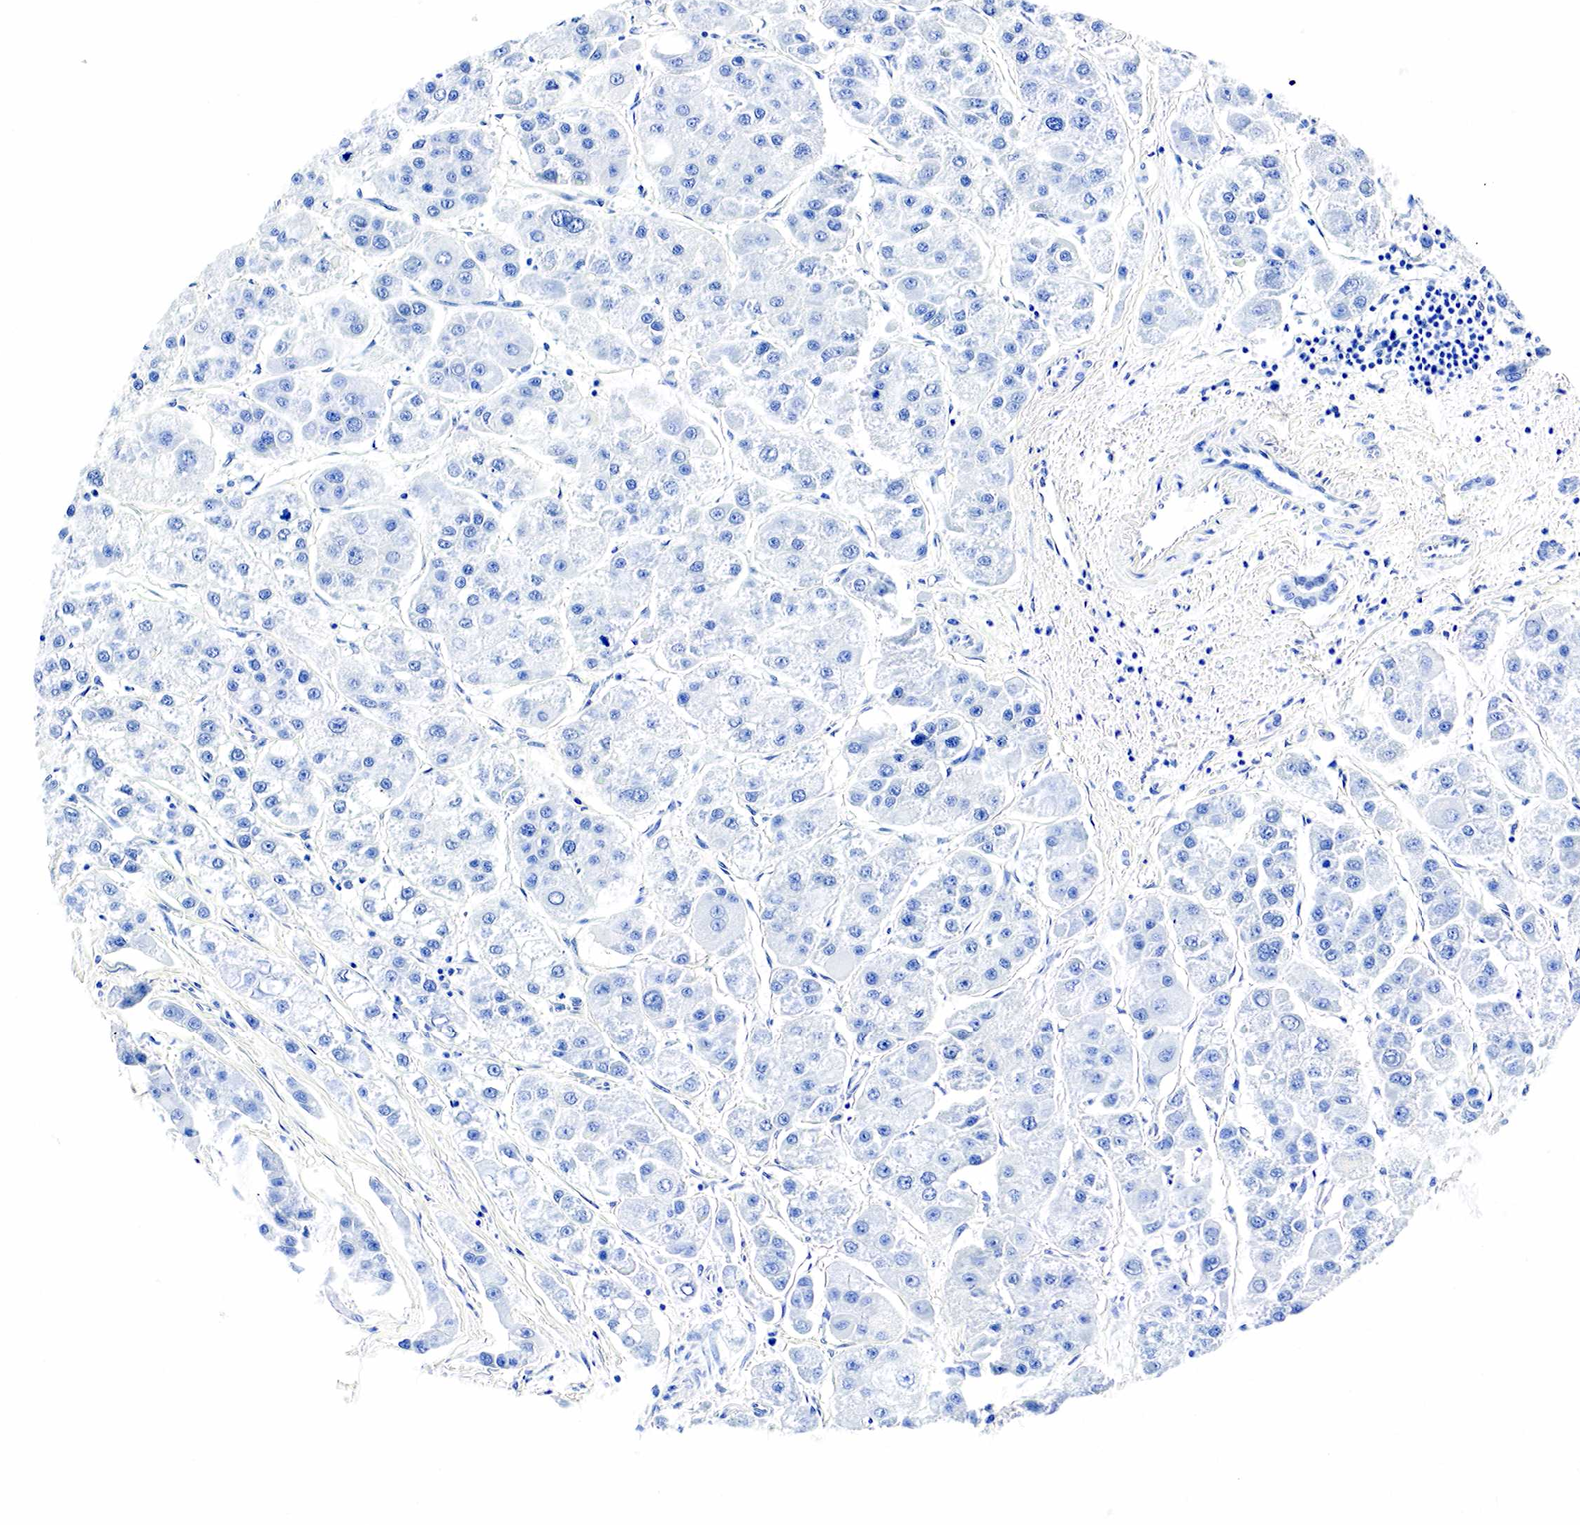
{"staining": {"intensity": "negative", "quantity": "none", "location": "none"}, "tissue": "liver cancer", "cell_type": "Tumor cells", "image_type": "cancer", "snomed": [{"axis": "morphology", "description": "Carcinoma, Hepatocellular, NOS"}, {"axis": "topography", "description": "Liver"}], "caption": "Immunohistochemical staining of human hepatocellular carcinoma (liver) displays no significant expression in tumor cells.", "gene": "ACP3", "patient": {"sex": "female", "age": 85}}